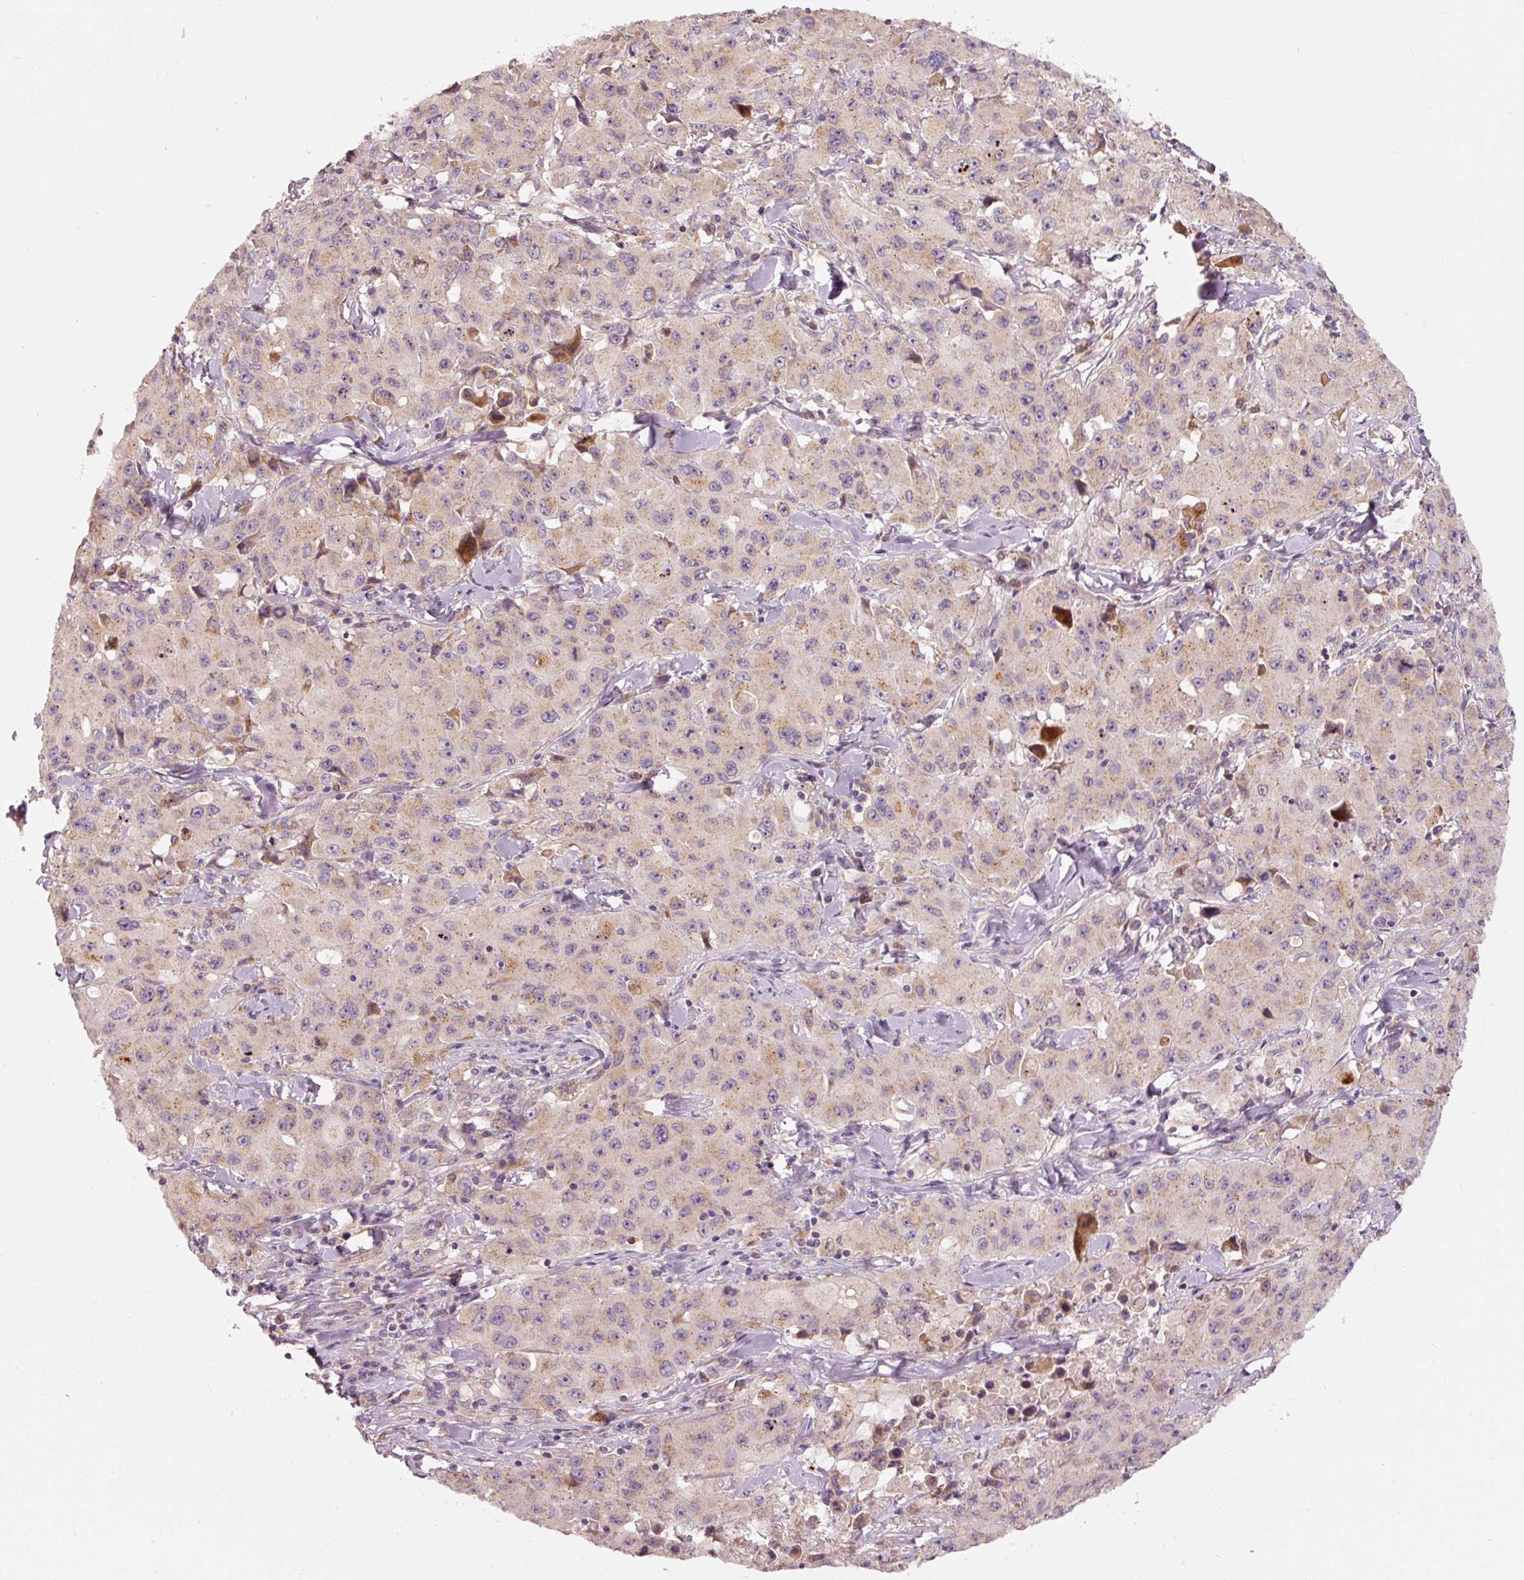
{"staining": {"intensity": "weak", "quantity": "25%-75%", "location": "cytoplasmic/membranous"}, "tissue": "lung cancer", "cell_type": "Tumor cells", "image_type": "cancer", "snomed": [{"axis": "morphology", "description": "Squamous cell carcinoma, NOS"}, {"axis": "topography", "description": "Lung"}], "caption": "Lung squamous cell carcinoma tissue reveals weak cytoplasmic/membranous positivity in about 25%-75% of tumor cells, visualized by immunohistochemistry.", "gene": "KLHL21", "patient": {"sex": "male", "age": 63}}